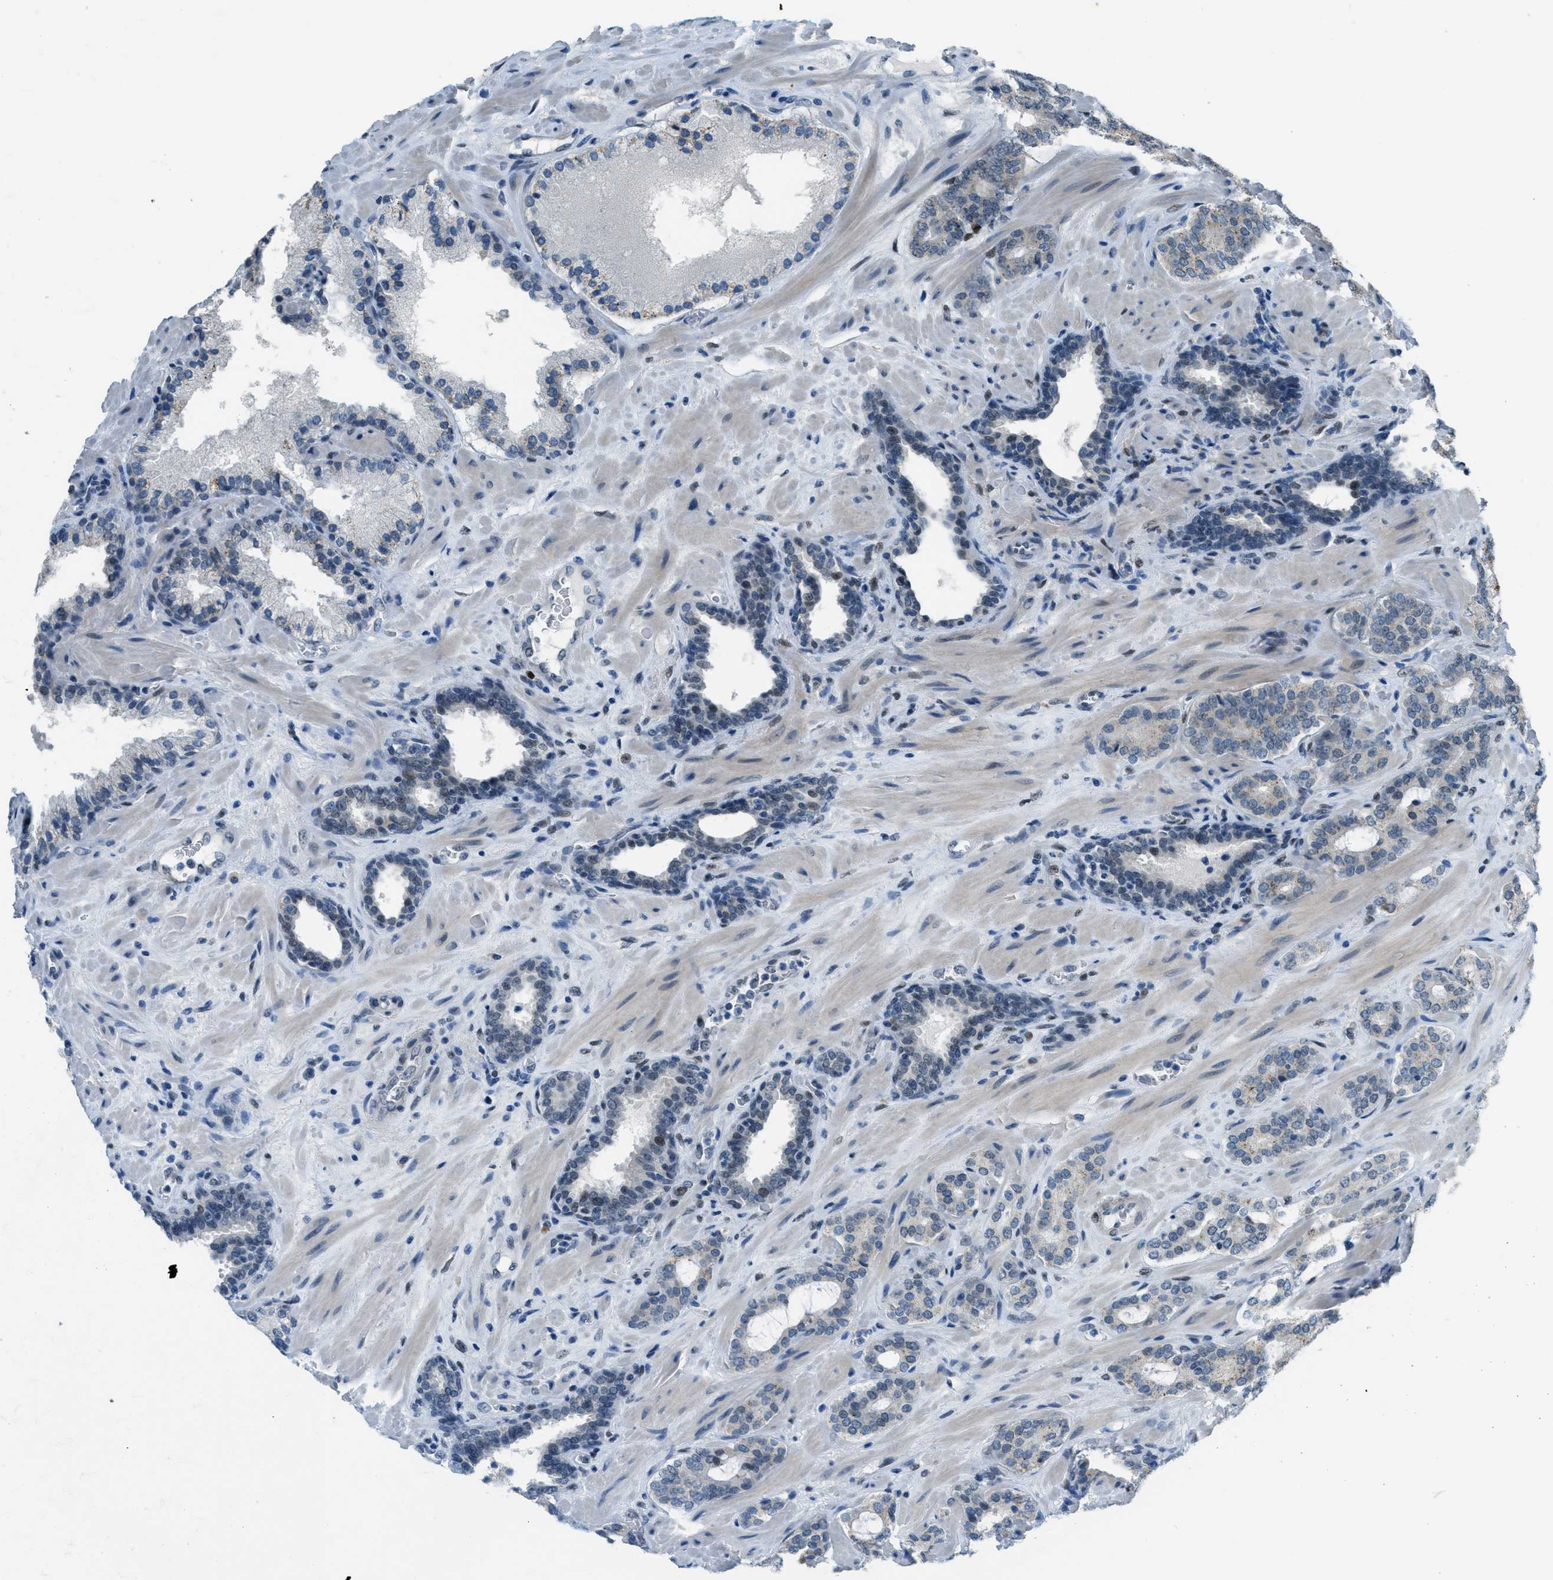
{"staining": {"intensity": "negative", "quantity": "none", "location": "none"}, "tissue": "prostate cancer", "cell_type": "Tumor cells", "image_type": "cancer", "snomed": [{"axis": "morphology", "description": "Adenocarcinoma, Low grade"}, {"axis": "topography", "description": "Prostate"}], "caption": "A high-resolution histopathology image shows IHC staining of adenocarcinoma (low-grade) (prostate), which demonstrates no significant positivity in tumor cells.", "gene": "TCF3", "patient": {"sex": "male", "age": 63}}